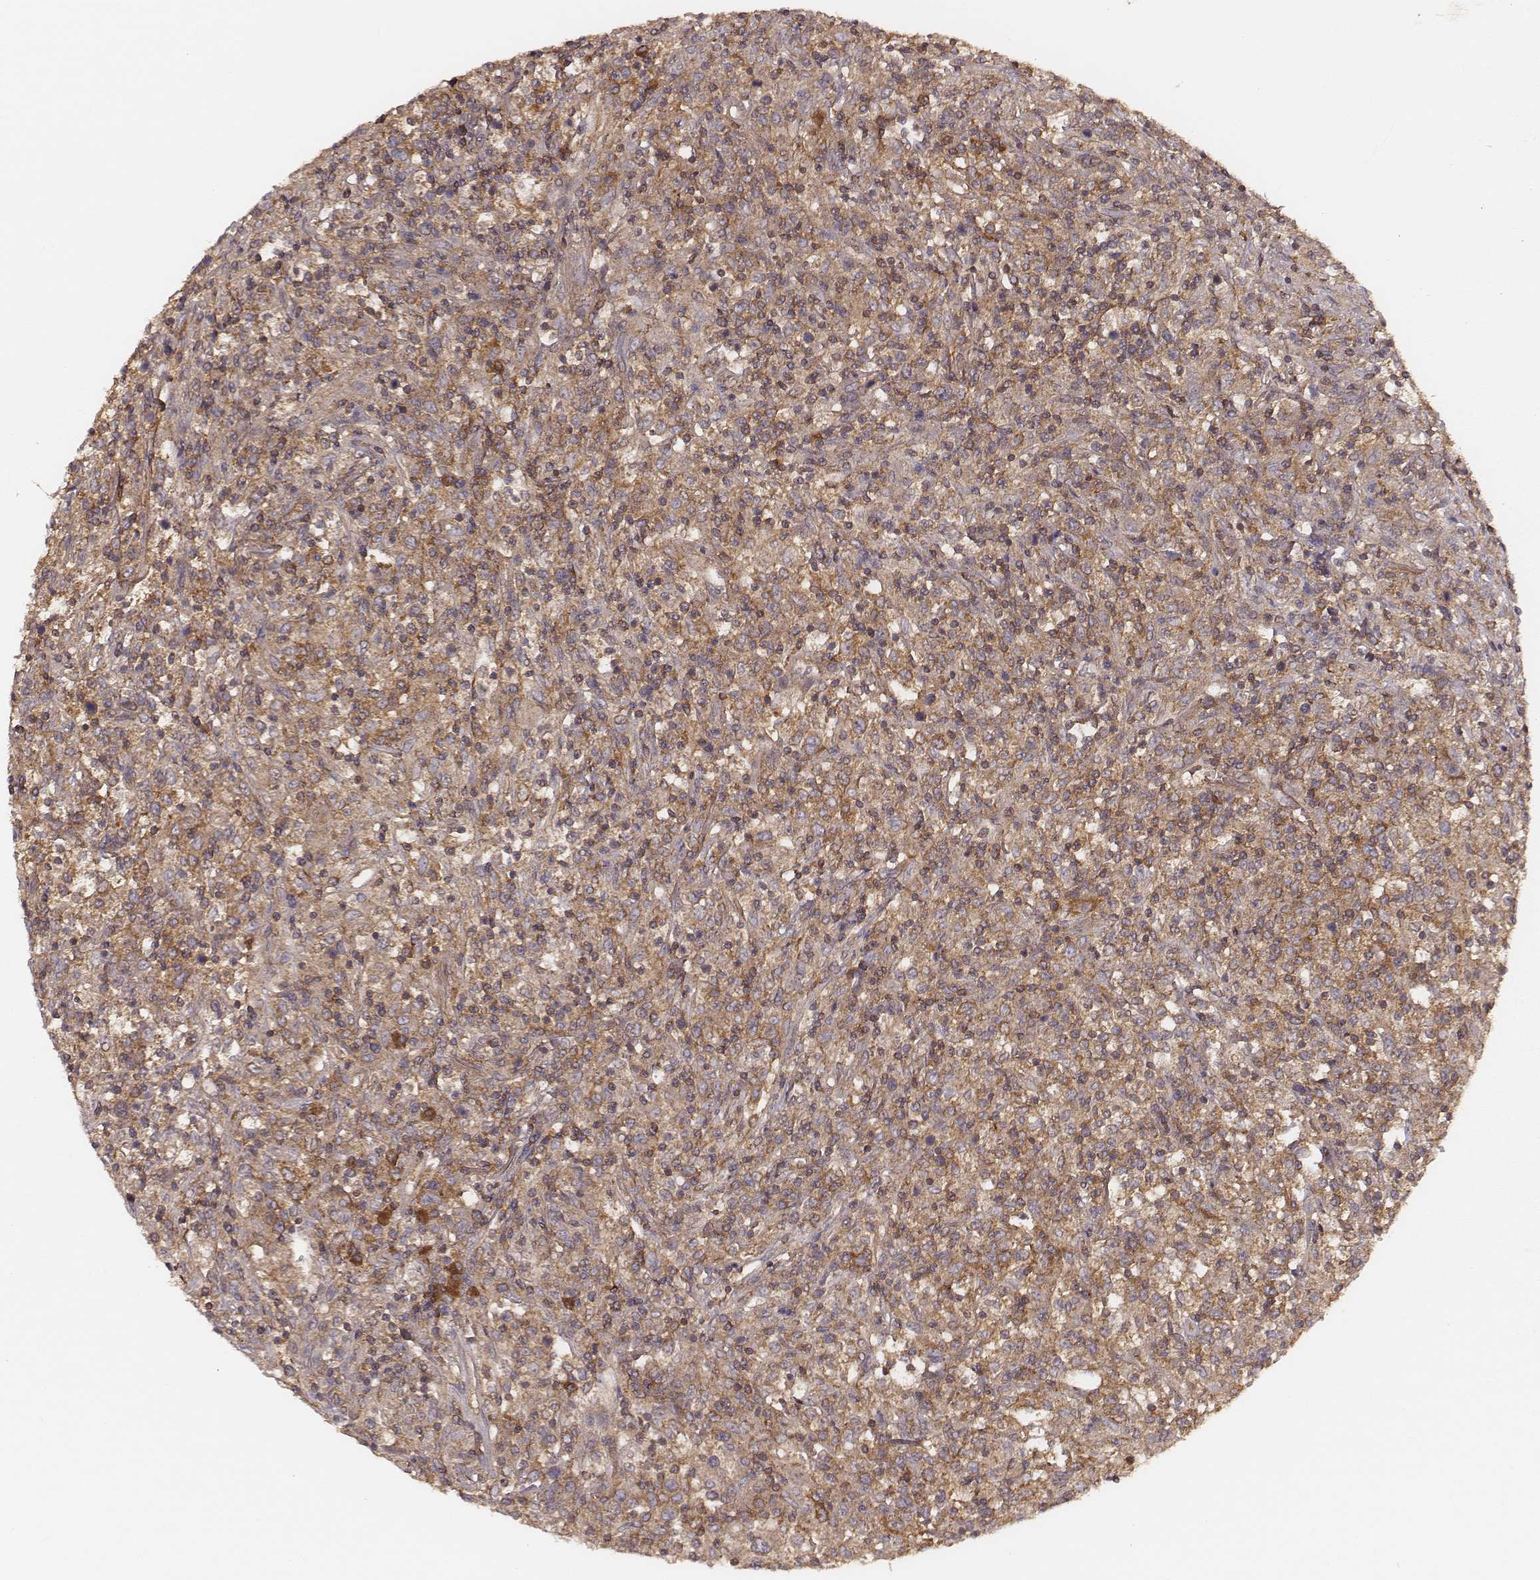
{"staining": {"intensity": "weak", "quantity": ">75%", "location": "cytoplasmic/membranous"}, "tissue": "lymphoma", "cell_type": "Tumor cells", "image_type": "cancer", "snomed": [{"axis": "morphology", "description": "Malignant lymphoma, non-Hodgkin's type, High grade"}, {"axis": "topography", "description": "Lung"}], "caption": "Brown immunohistochemical staining in human lymphoma shows weak cytoplasmic/membranous positivity in about >75% of tumor cells. The protein of interest is stained brown, and the nuclei are stained in blue (DAB IHC with brightfield microscopy, high magnification).", "gene": "CARS1", "patient": {"sex": "male", "age": 79}}